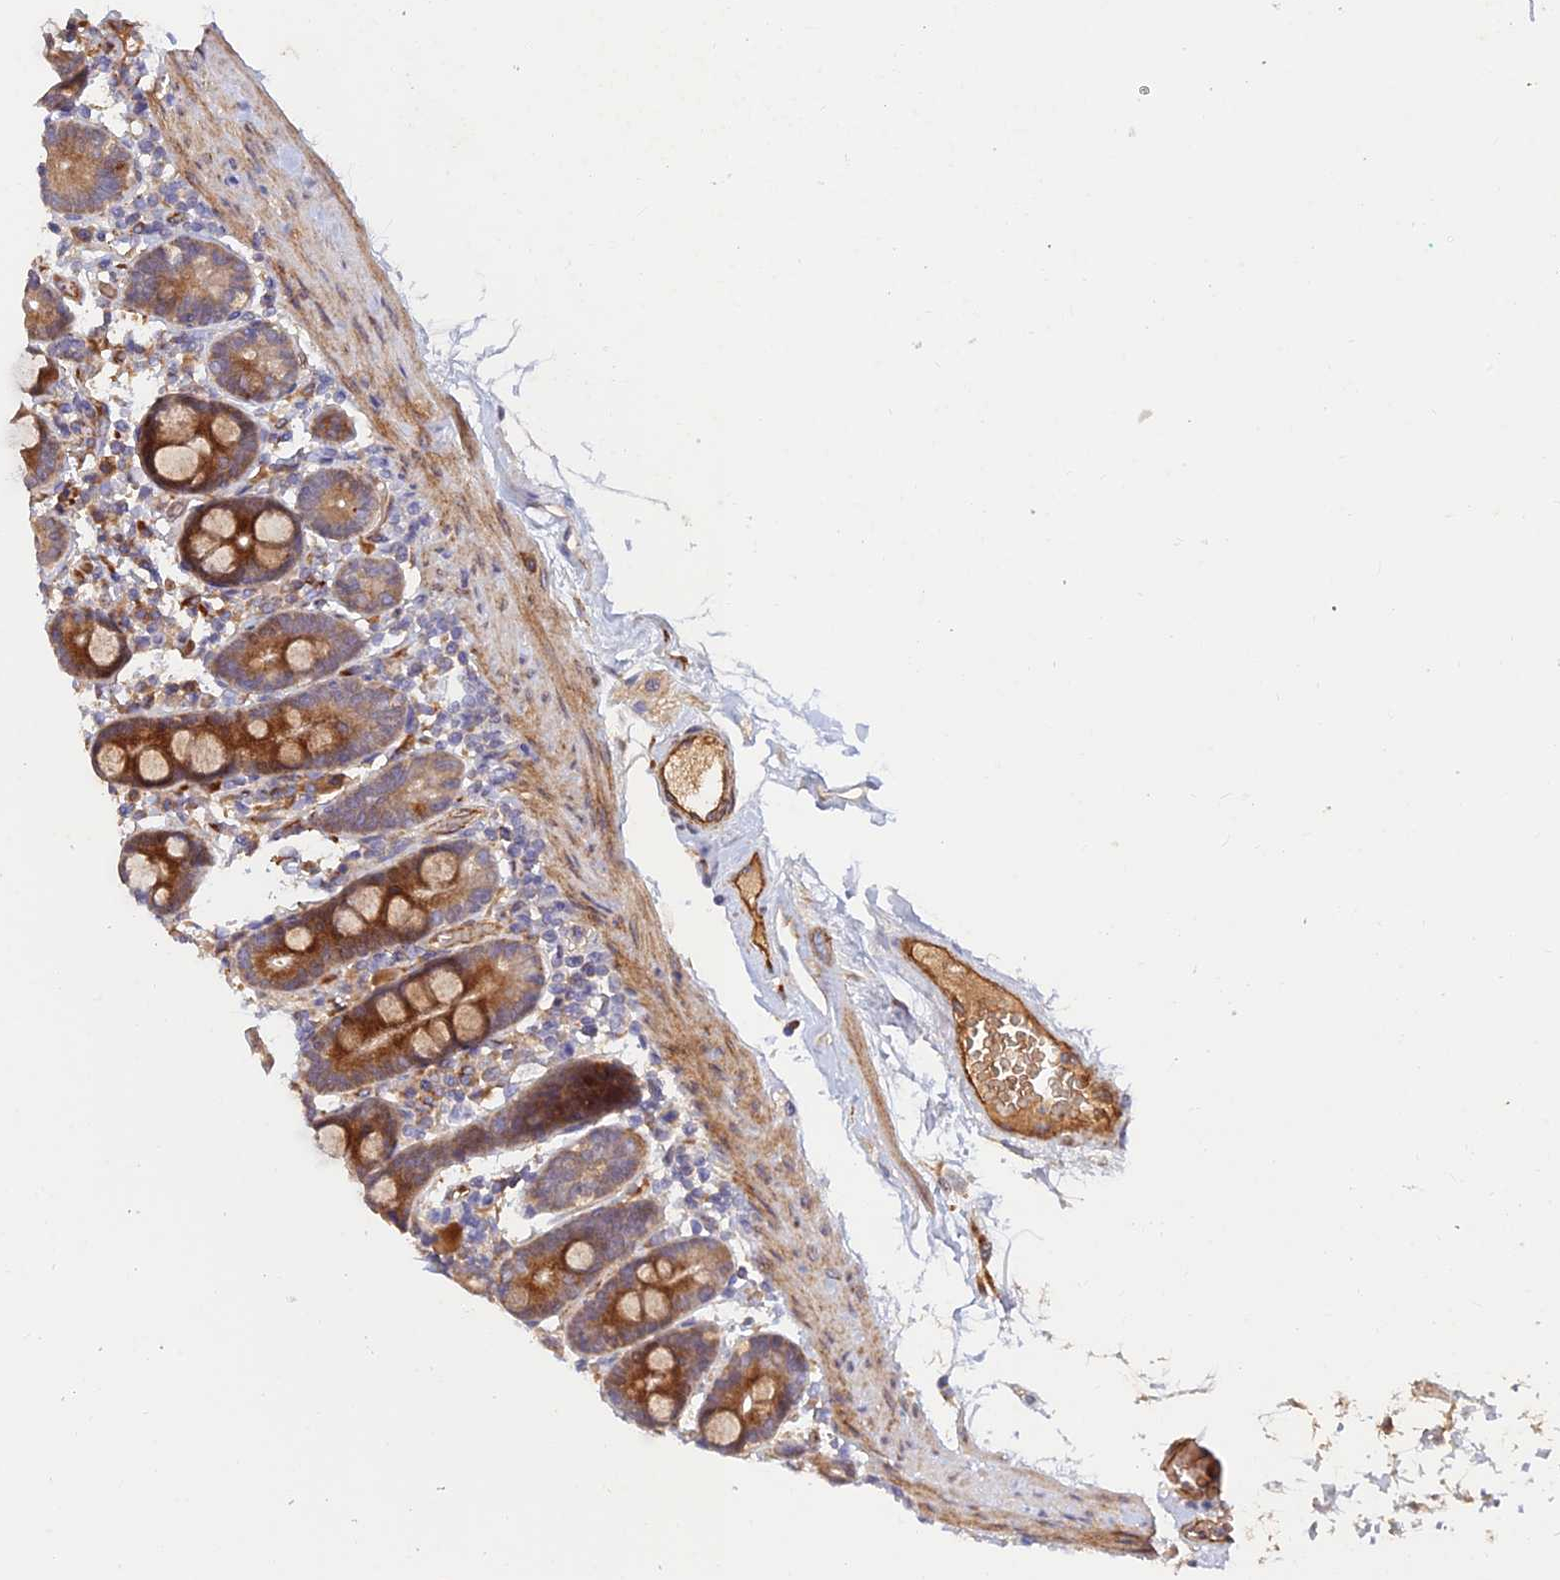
{"staining": {"intensity": "moderate", "quantity": ">75%", "location": "cytoplasmic/membranous"}, "tissue": "duodenum", "cell_type": "Glandular cells", "image_type": "normal", "snomed": [{"axis": "morphology", "description": "Normal tissue, NOS"}, {"axis": "topography", "description": "Duodenum"}], "caption": "Immunohistochemistry of benign duodenum shows medium levels of moderate cytoplasmic/membranous expression in about >75% of glandular cells. The protein of interest is stained brown, and the nuclei are stained in blue (DAB IHC with brightfield microscopy, high magnification).", "gene": "GMCL1", "patient": {"sex": "male", "age": 55}}